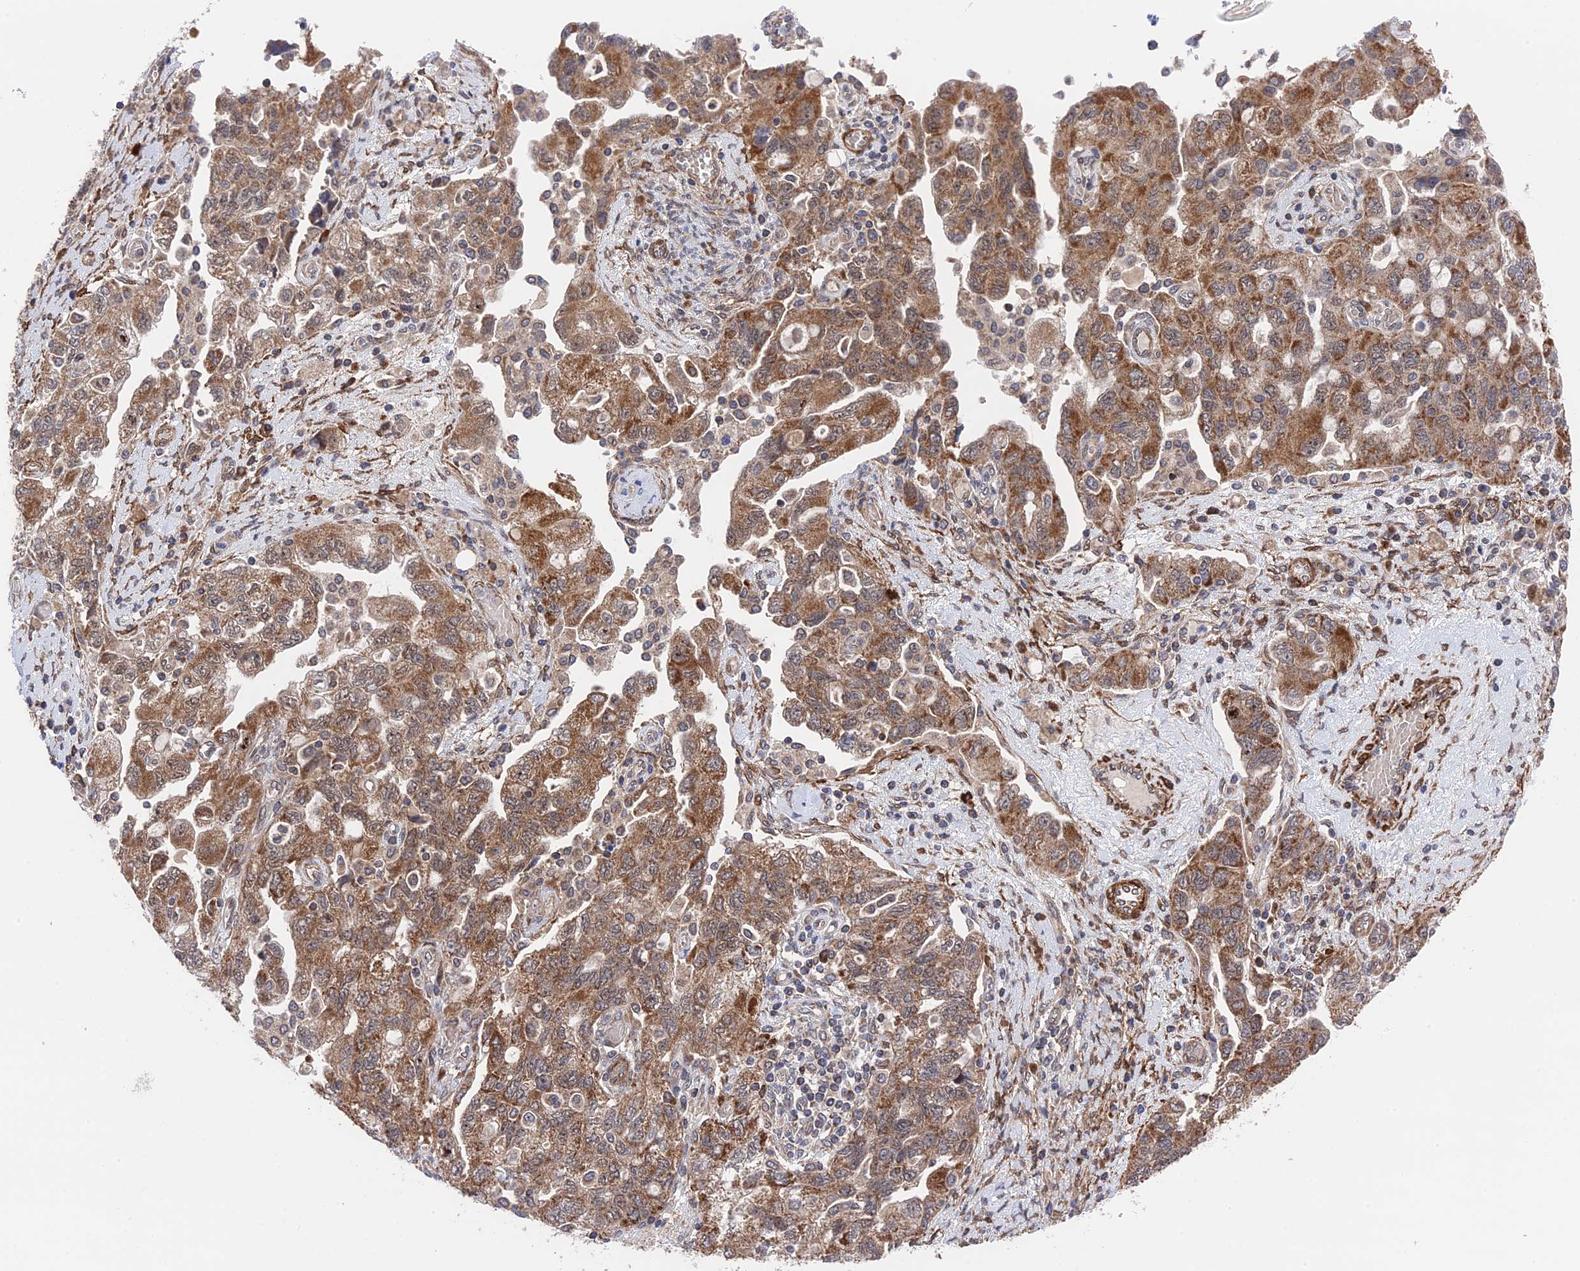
{"staining": {"intensity": "moderate", "quantity": ">75%", "location": "cytoplasmic/membranous"}, "tissue": "ovarian cancer", "cell_type": "Tumor cells", "image_type": "cancer", "snomed": [{"axis": "morphology", "description": "Carcinoma, NOS"}, {"axis": "morphology", "description": "Cystadenocarcinoma, serous, NOS"}, {"axis": "topography", "description": "Ovary"}], "caption": "Tumor cells demonstrate medium levels of moderate cytoplasmic/membranous staining in about >75% of cells in human ovarian cancer.", "gene": "ZNF320", "patient": {"sex": "female", "age": 69}}